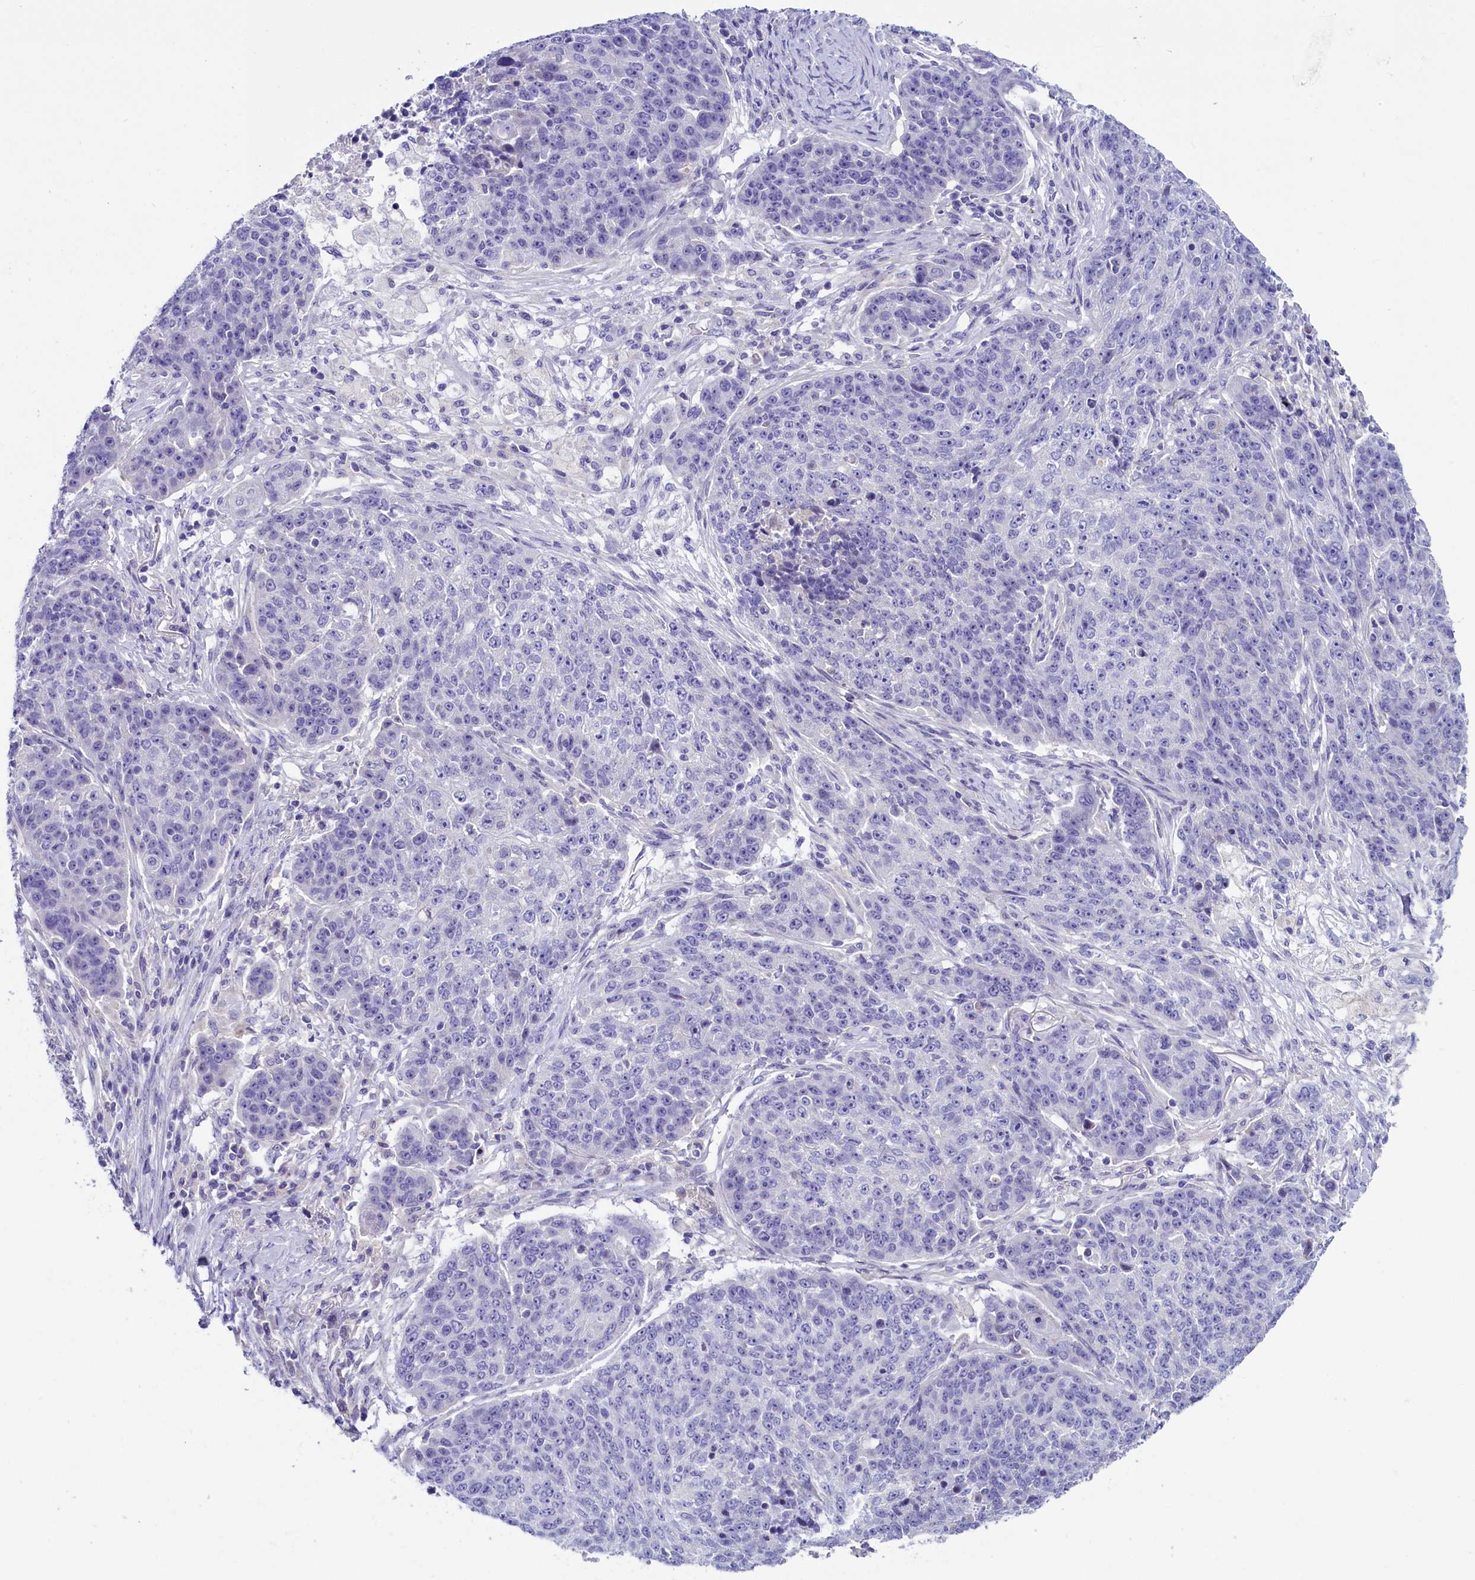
{"staining": {"intensity": "negative", "quantity": "none", "location": "none"}, "tissue": "lung cancer", "cell_type": "Tumor cells", "image_type": "cancer", "snomed": [{"axis": "morphology", "description": "Normal tissue, NOS"}, {"axis": "morphology", "description": "Squamous cell carcinoma, NOS"}, {"axis": "topography", "description": "Lymph node"}, {"axis": "topography", "description": "Lung"}], "caption": "There is no significant expression in tumor cells of lung cancer (squamous cell carcinoma).", "gene": "RTTN", "patient": {"sex": "male", "age": 66}}